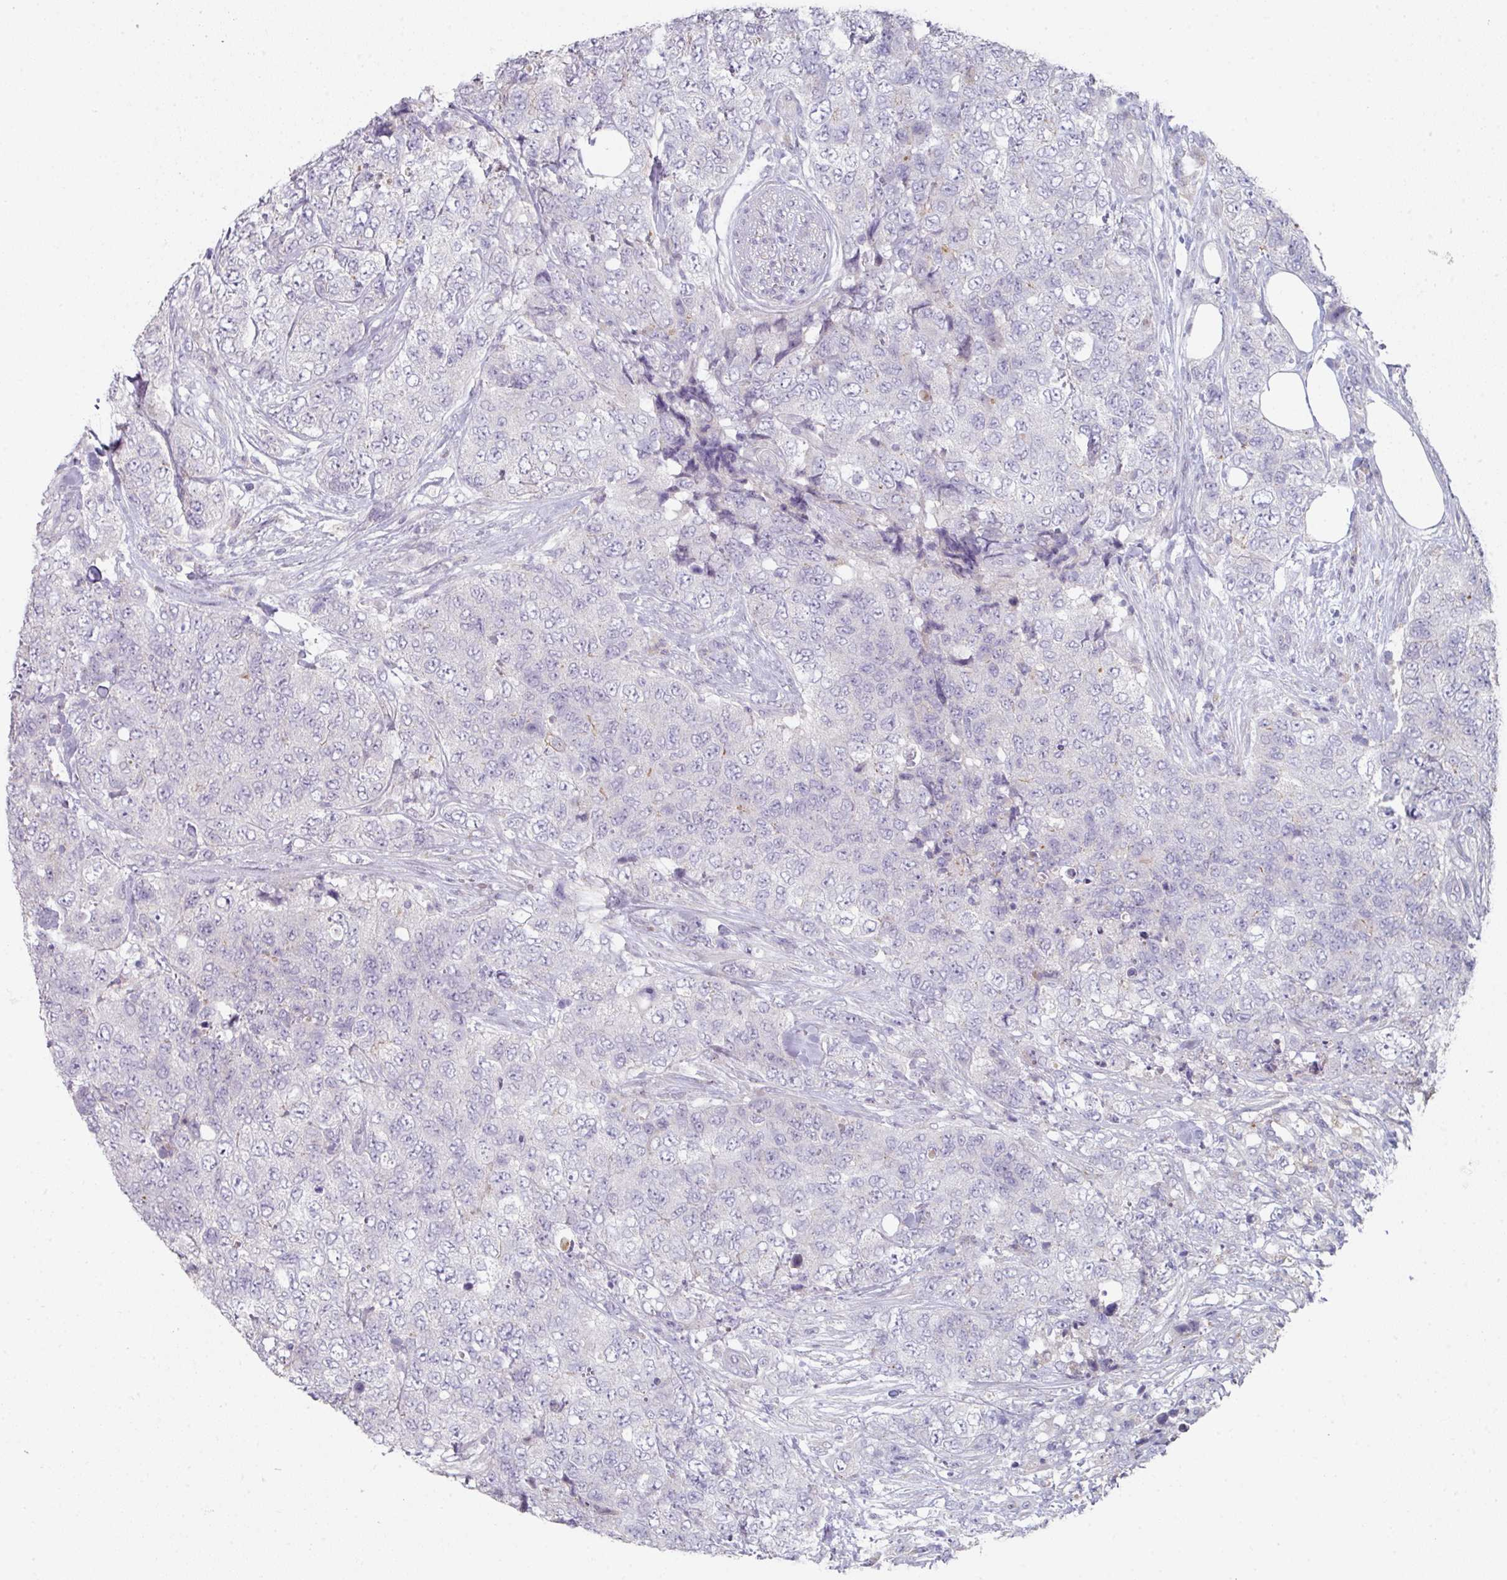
{"staining": {"intensity": "negative", "quantity": "none", "location": "none"}, "tissue": "urothelial cancer", "cell_type": "Tumor cells", "image_type": "cancer", "snomed": [{"axis": "morphology", "description": "Urothelial carcinoma, High grade"}, {"axis": "topography", "description": "Urinary bladder"}], "caption": "DAB immunohistochemical staining of human urothelial cancer shows no significant staining in tumor cells.", "gene": "WSB2", "patient": {"sex": "female", "age": 78}}